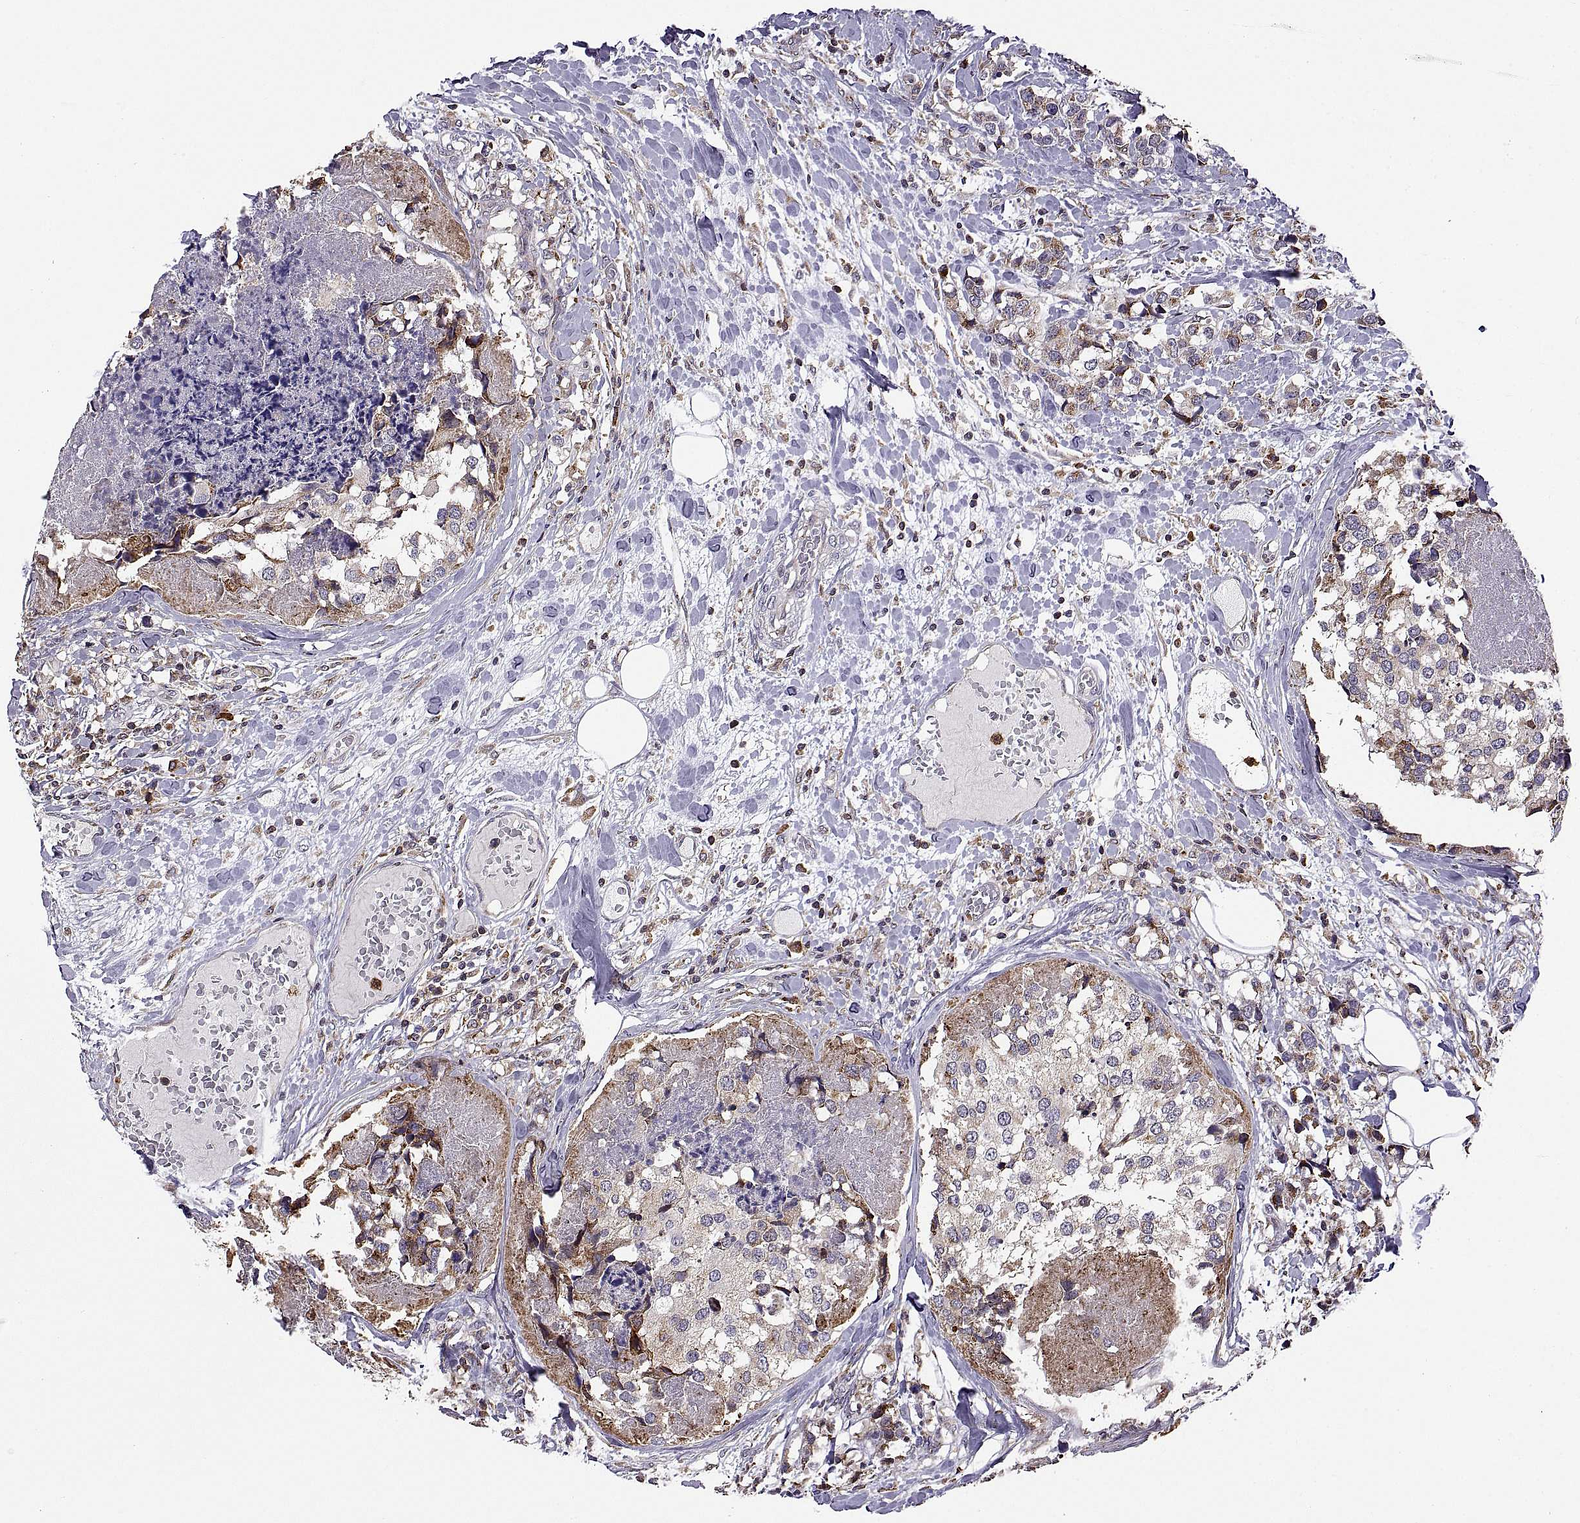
{"staining": {"intensity": "moderate", "quantity": "25%-75%", "location": "cytoplasmic/membranous"}, "tissue": "breast cancer", "cell_type": "Tumor cells", "image_type": "cancer", "snomed": [{"axis": "morphology", "description": "Lobular carcinoma"}, {"axis": "topography", "description": "Breast"}], "caption": "Immunohistochemical staining of breast cancer (lobular carcinoma) displays medium levels of moderate cytoplasmic/membranous staining in approximately 25%-75% of tumor cells.", "gene": "ACAP1", "patient": {"sex": "female", "age": 59}}